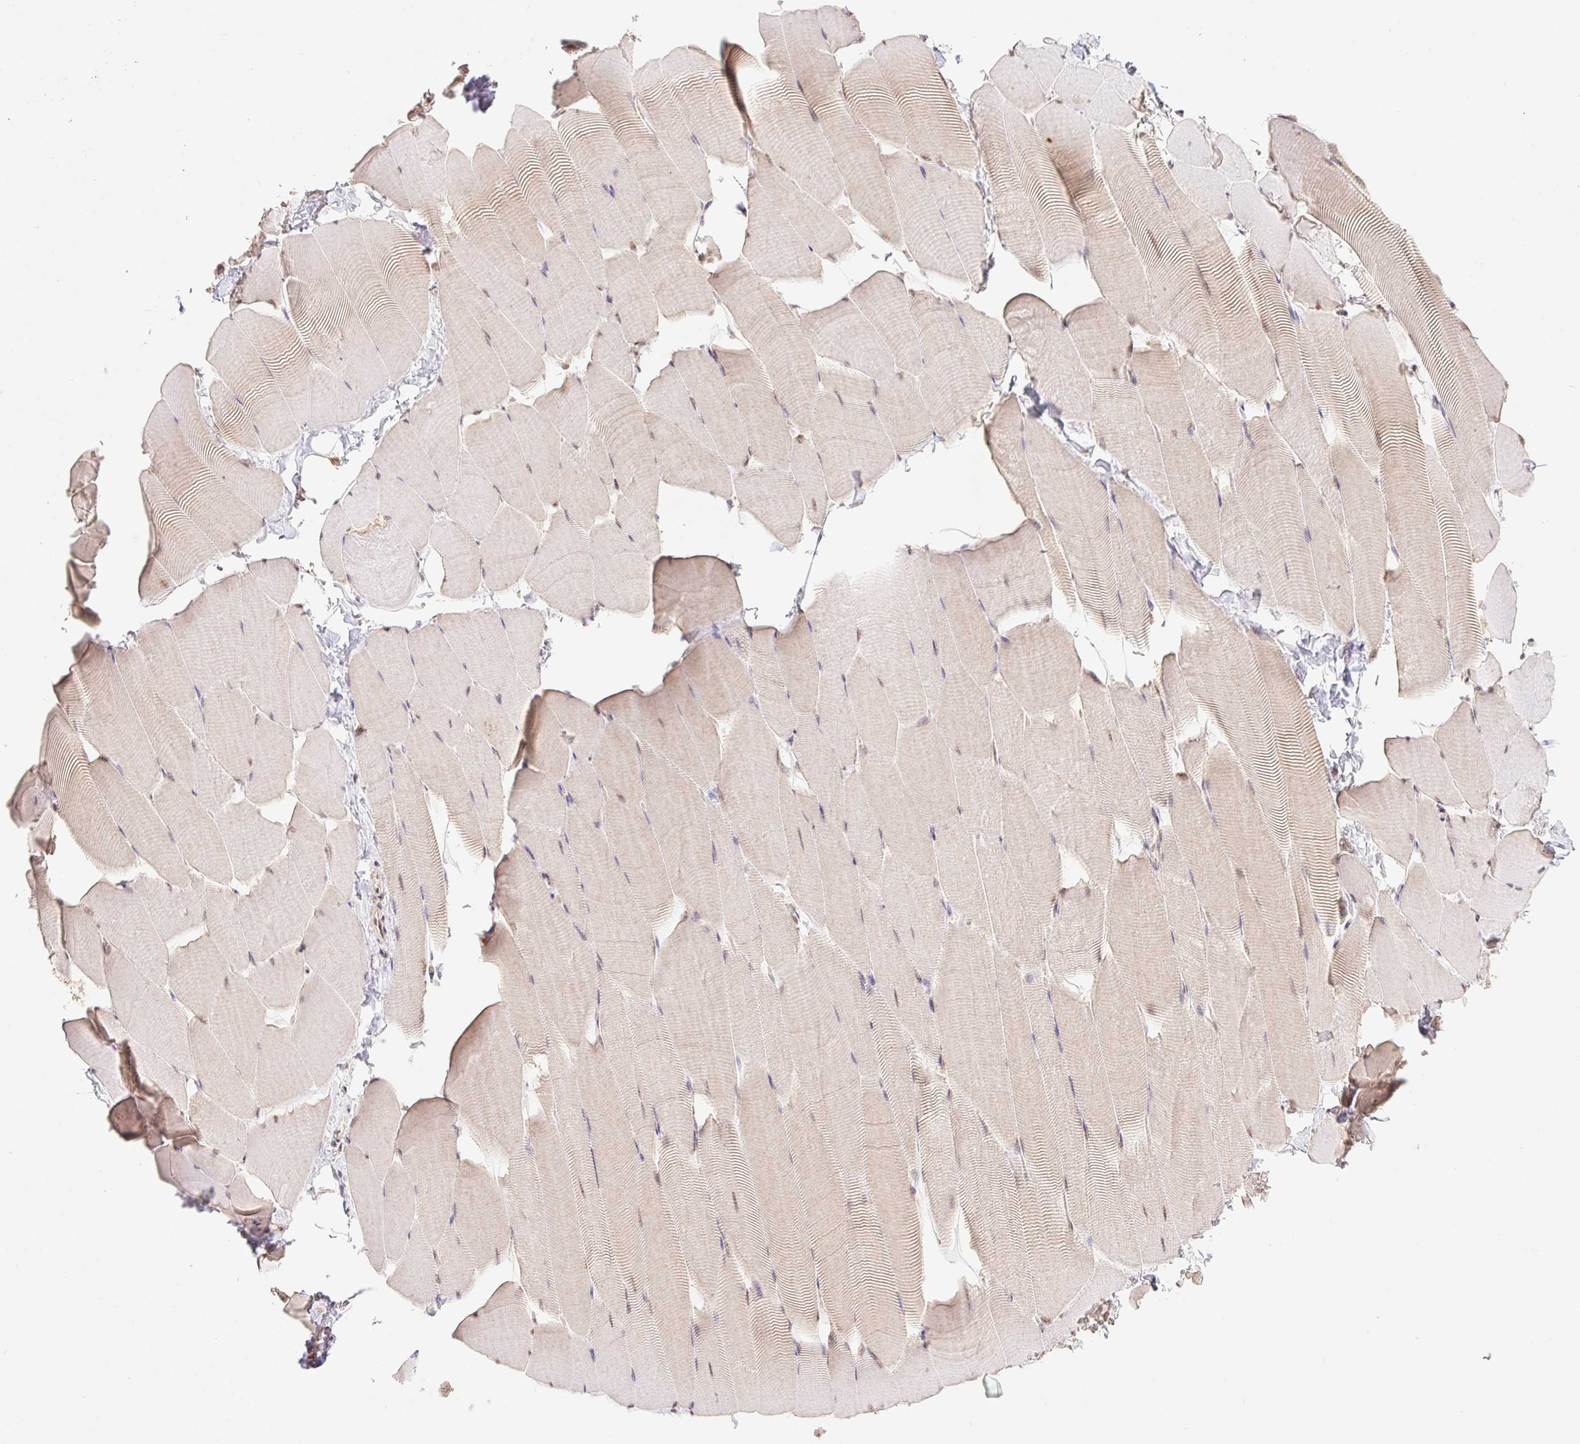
{"staining": {"intensity": "weak", "quantity": "25%-75%", "location": "cytoplasmic/membranous"}, "tissue": "skeletal muscle", "cell_type": "Myocytes", "image_type": "normal", "snomed": [{"axis": "morphology", "description": "Normal tissue, NOS"}, {"axis": "topography", "description": "Skeletal muscle"}], "caption": "Immunohistochemistry histopathology image of benign skeletal muscle stained for a protein (brown), which demonstrates low levels of weak cytoplasmic/membranous staining in approximately 25%-75% of myocytes.", "gene": "VPS25", "patient": {"sex": "male", "age": 25}}